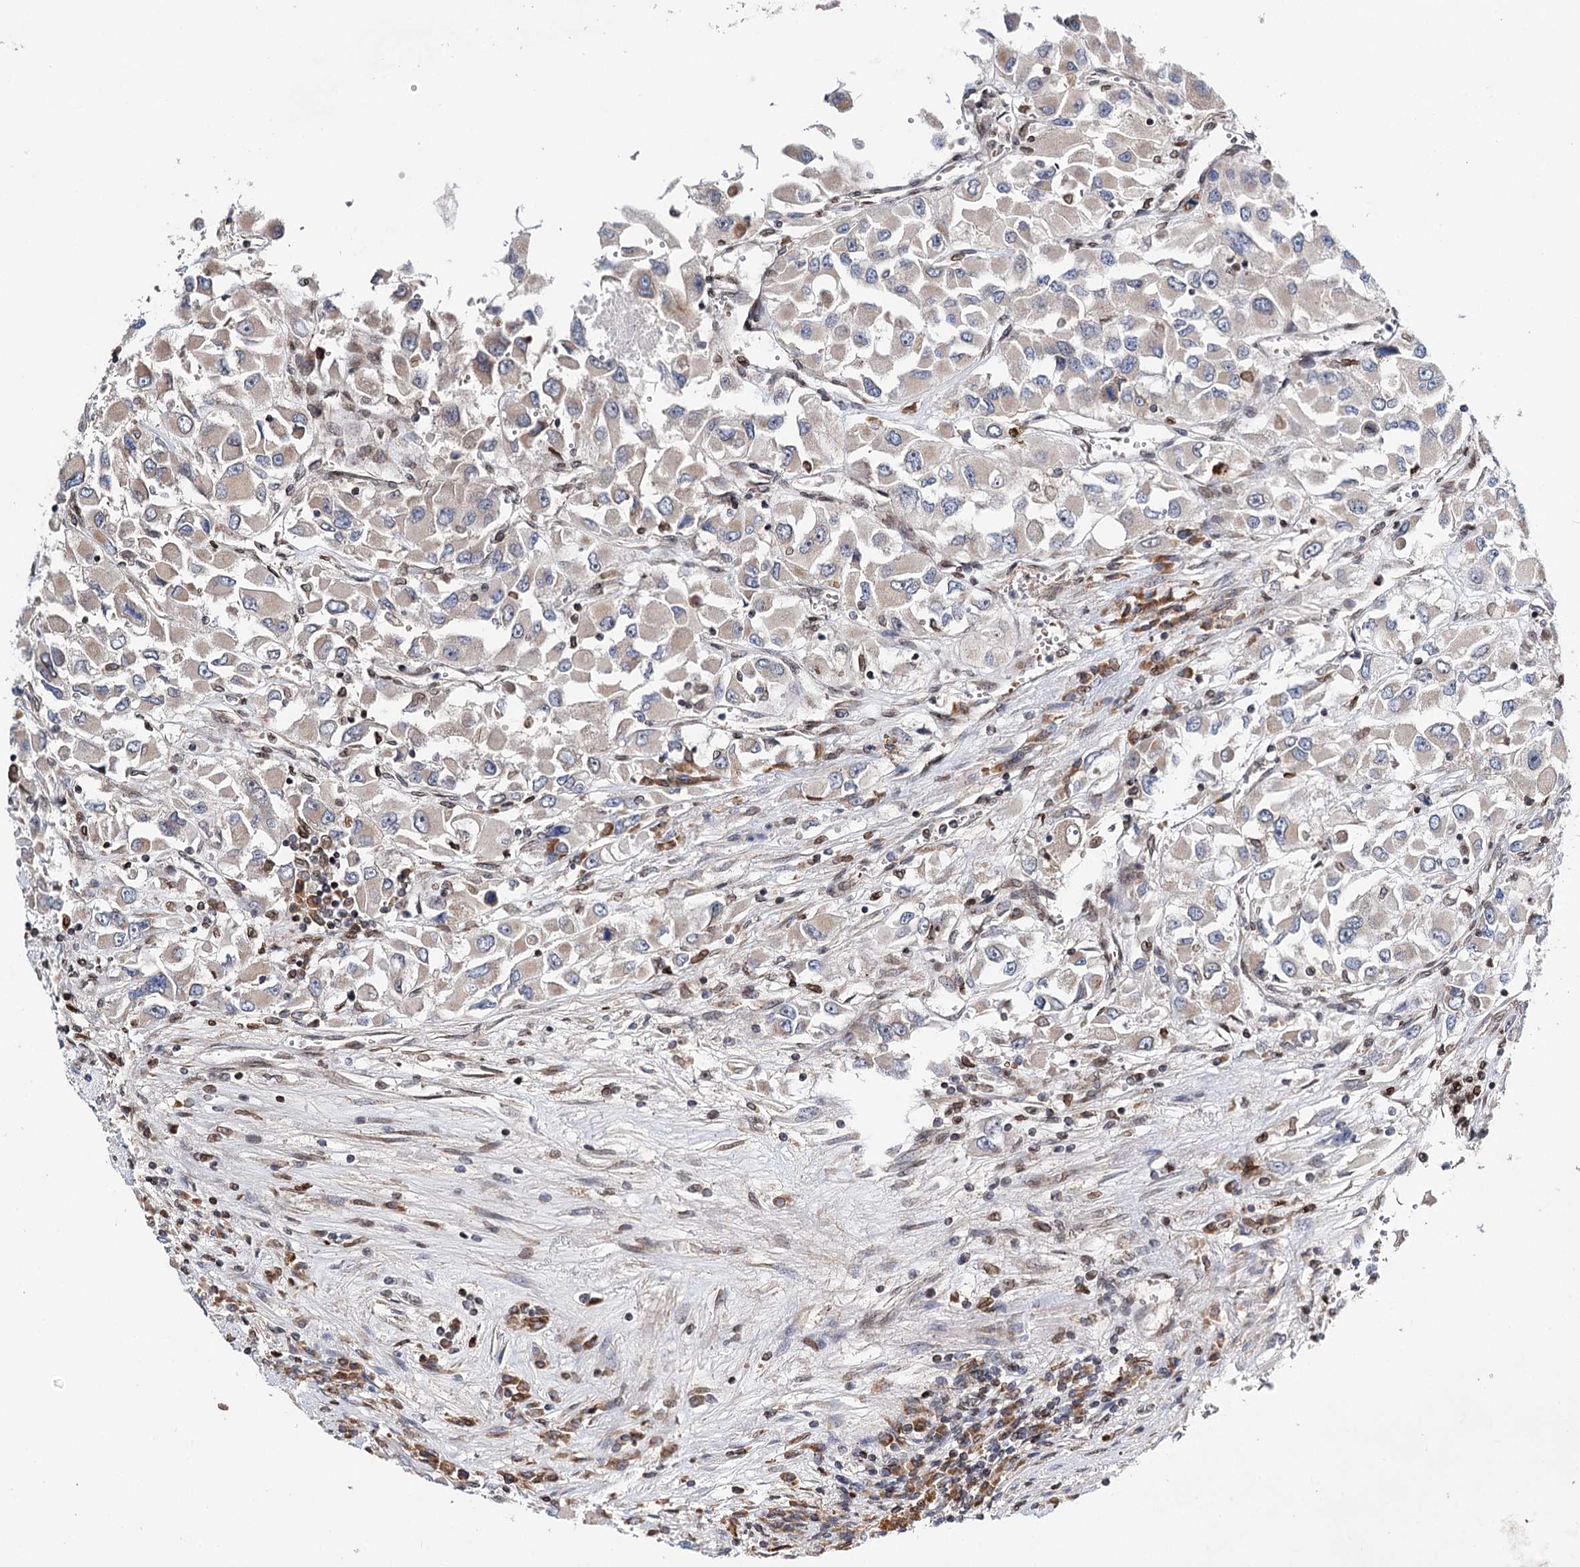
{"staining": {"intensity": "weak", "quantity": "25%-75%", "location": "cytoplasmic/membranous"}, "tissue": "renal cancer", "cell_type": "Tumor cells", "image_type": "cancer", "snomed": [{"axis": "morphology", "description": "Adenocarcinoma, NOS"}, {"axis": "topography", "description": "Kidney"}], "caption": "Tumor cells display low levels of weak cytoplasmic/membranous staining in about 25%-75% of cells in human renal cancer (adenocarcinoma).", "gene": "CFAP46", "patient": {"sex": "female", "age": 52}}